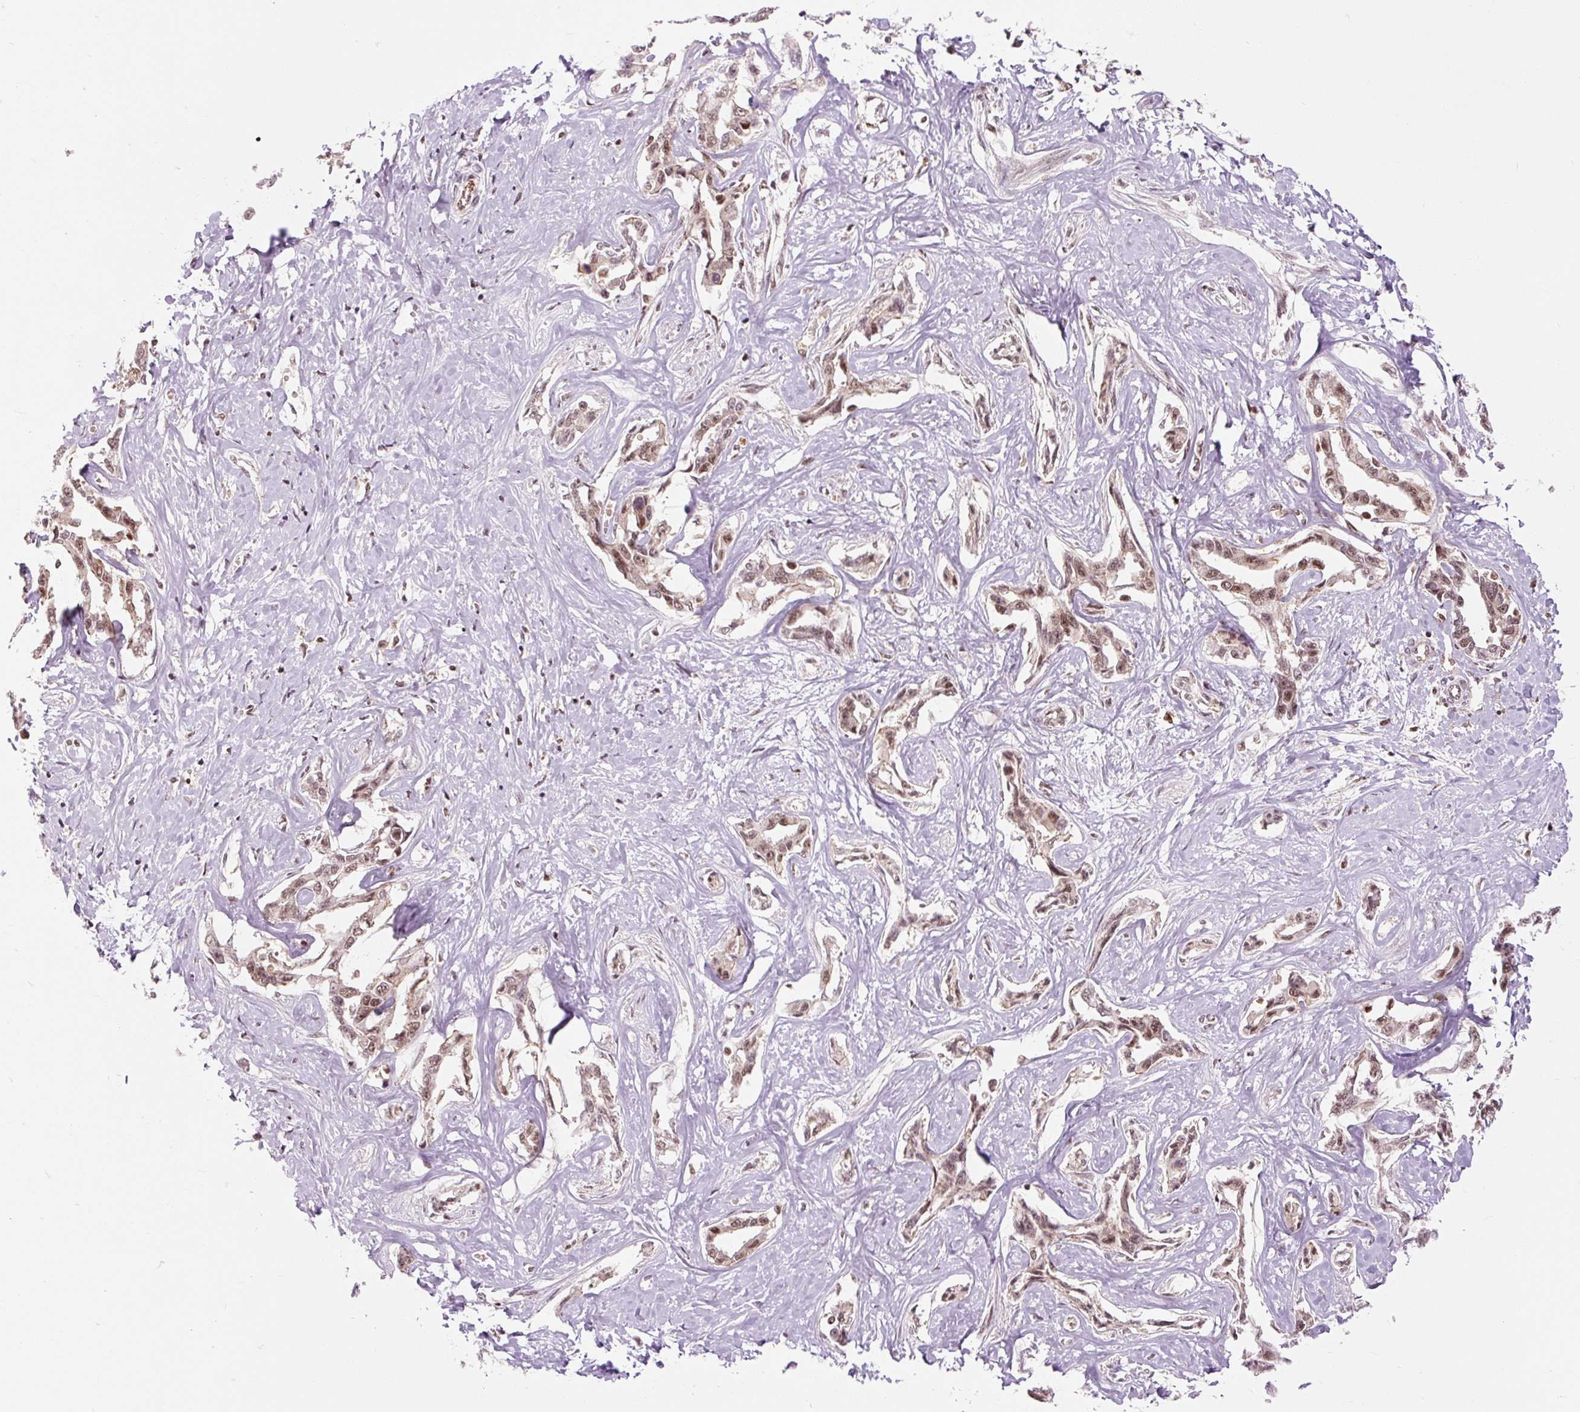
{"staining": {"intensity": "moderate", "quantity": ">75%", "location": "nuclear"}, "tissue": "liver cancer", "cell_type": "Tumor cells", "image_type": "cancer", "snomed": [{"axis": "morphology", "description": "Cholangiocarcinoma"}, {"axis": "topography", "description": "Liver"}], "caption": "Moderate nuclear protein positivity is identified in about >75% of tumor cells in liver cancer.", "gene": "CSTF1", "patient": {"sex": "male", "age": 59}}